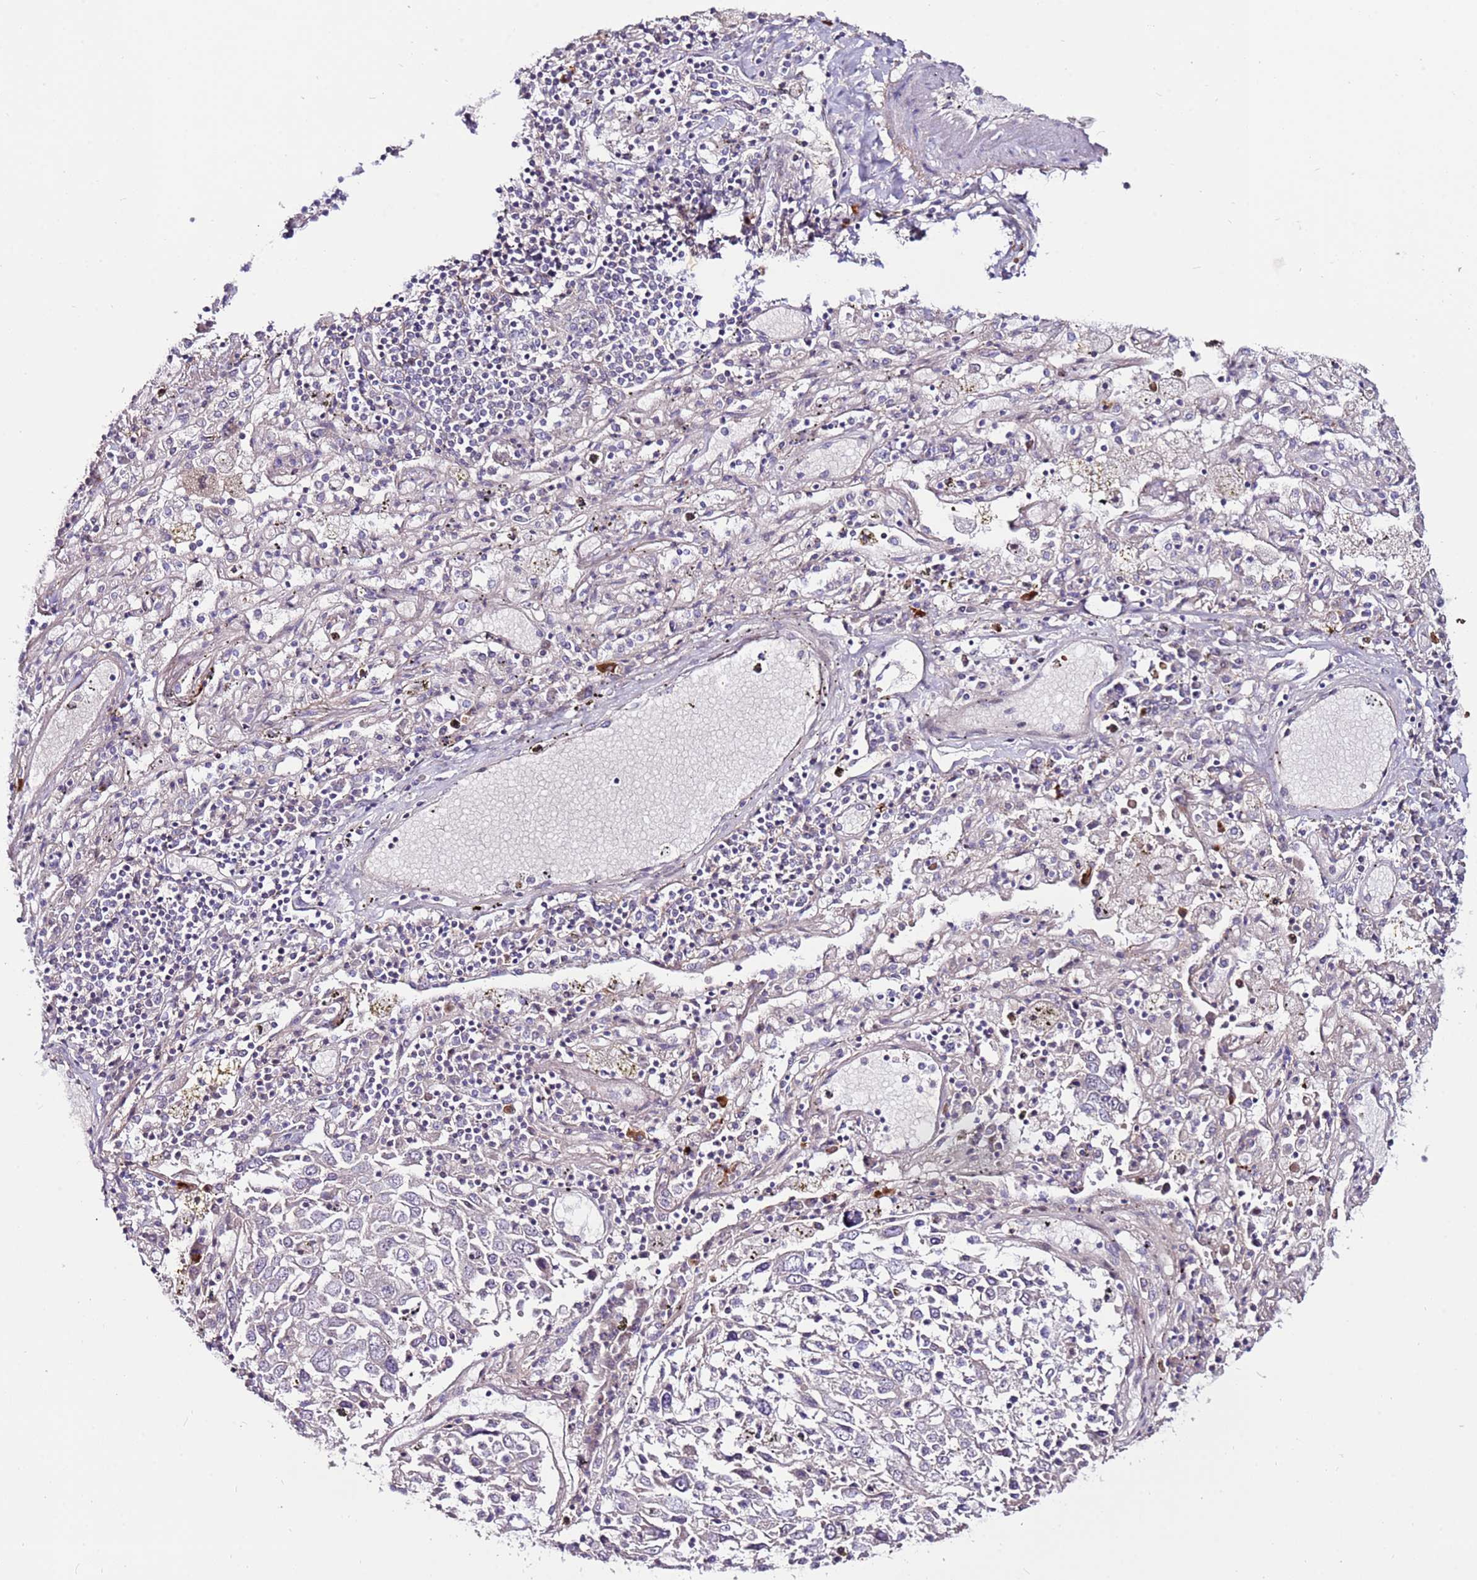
{"staining": {"intensity": "negative", "quantity": "none", "location": "none"}, "tissue": "lung cancer", "cell_type": "Tumor cells", "image_type": "cancer", "snomed": [{"axis": "morphology", "description": "Squamous cell carcinoma, NOS"}, {"axis": "topography", "description": "Lung"}], "caption": "IHC of human lung cancer demonstrates no positivity in tumor cells.", "gene": "MTG2", "patient": {"sex": "male", "age": 65}}